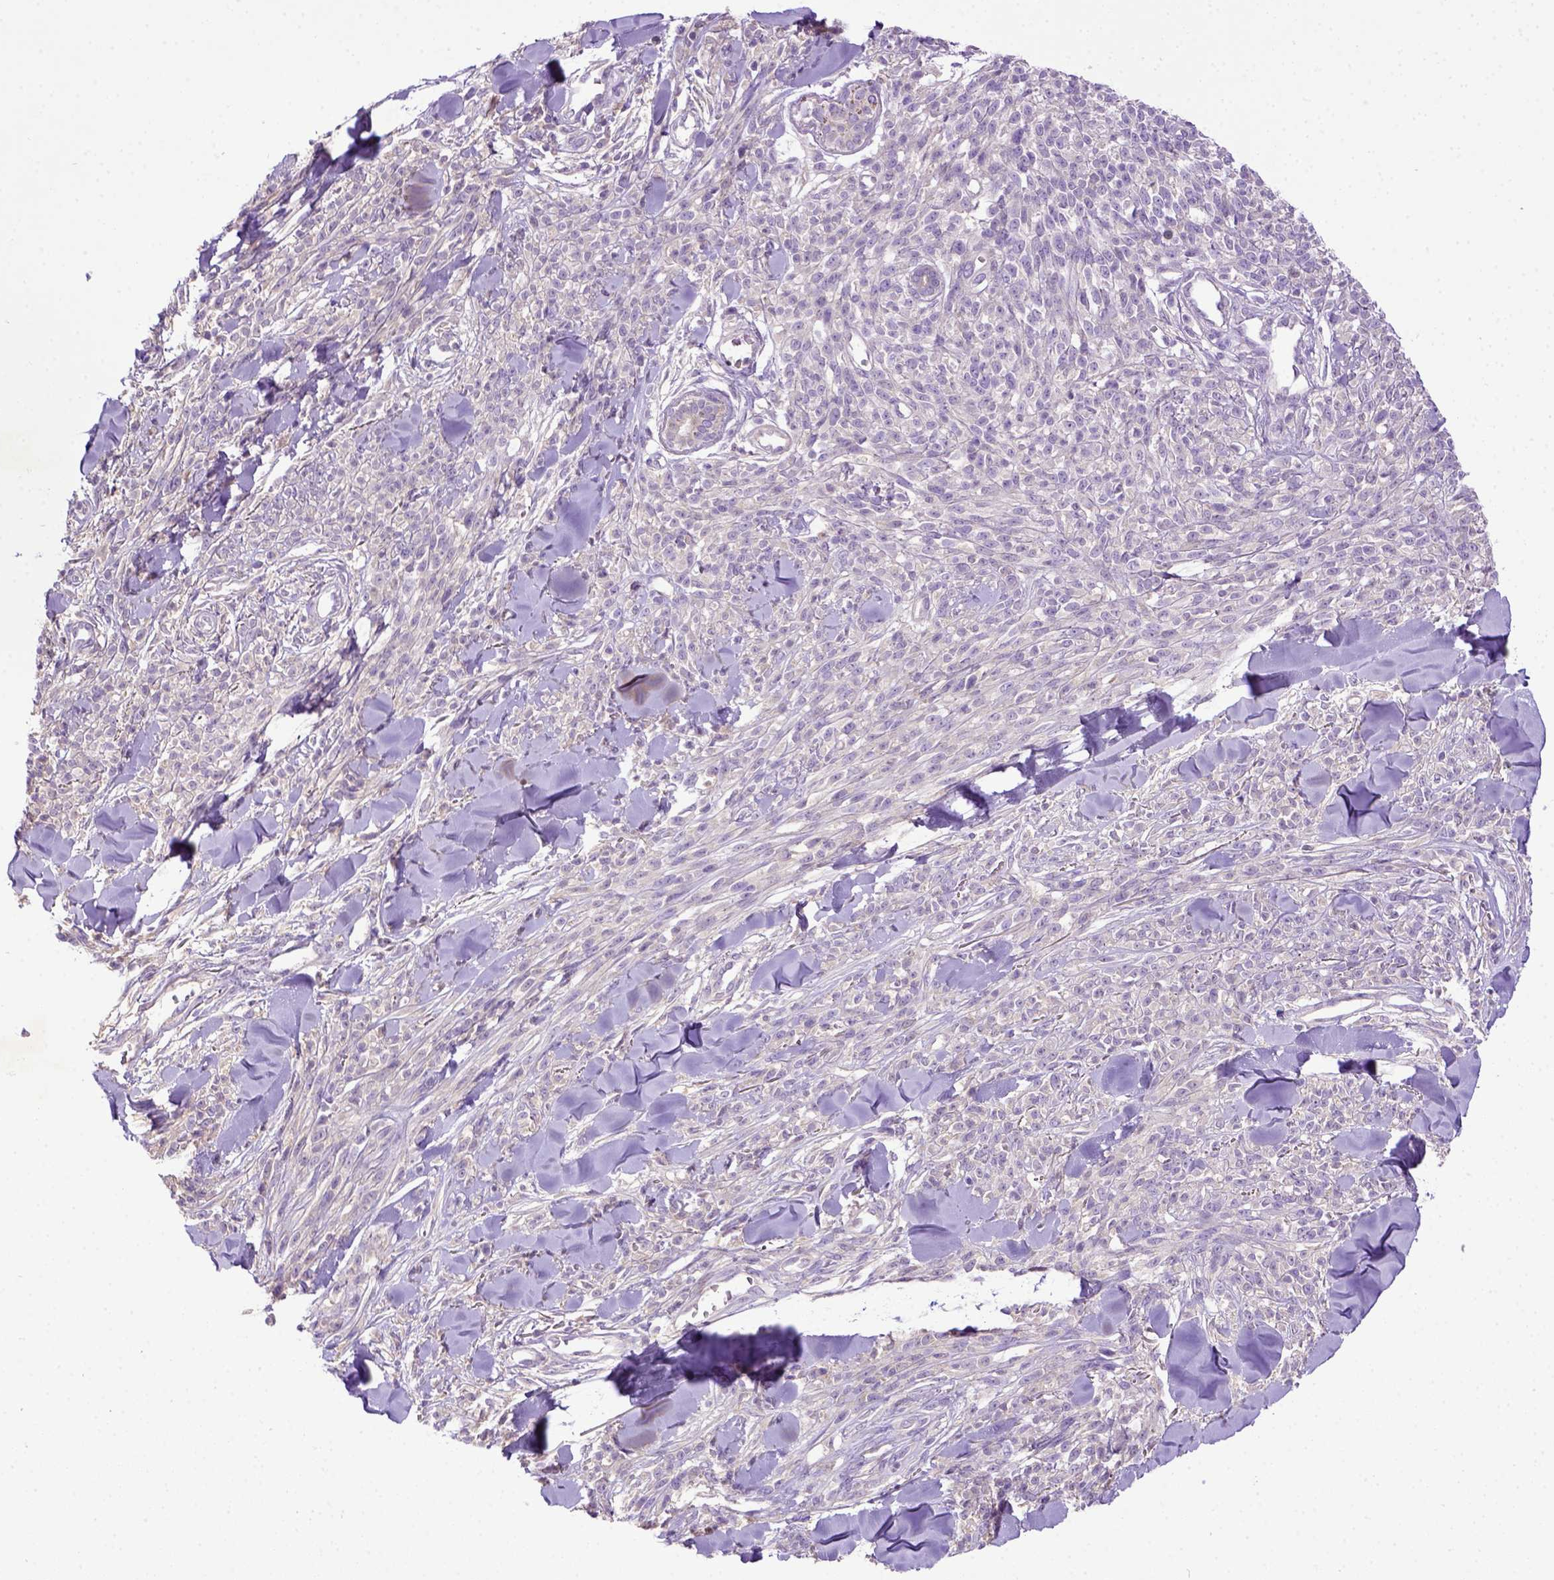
{"staining": {"intensity": "negative", "quantity": "none", "location": "none"}, "tissue": "melanoma", "cell_type": "Tumor cells", "image_type": "cancer", "snomed": [{"axis": "morphology", "description": "Malignant melanoma, NOS"}, {"axis": "topography", "description": "Skin"}, {"axis": "topography", "description": "Skin of trunk"}], "caption": "Immunohistochemistry micrograph of neoplastic tissue: human malignant melanoma stained with DAB (3,3'-diaminobenzidine) displays no significant protein expression in tumor cells. (Immunohistochemistry (ihc), brightfield microscopy, high magnification).", "gene": "DEPDC1B", "patient": {"sex": "male", "age": 74}}